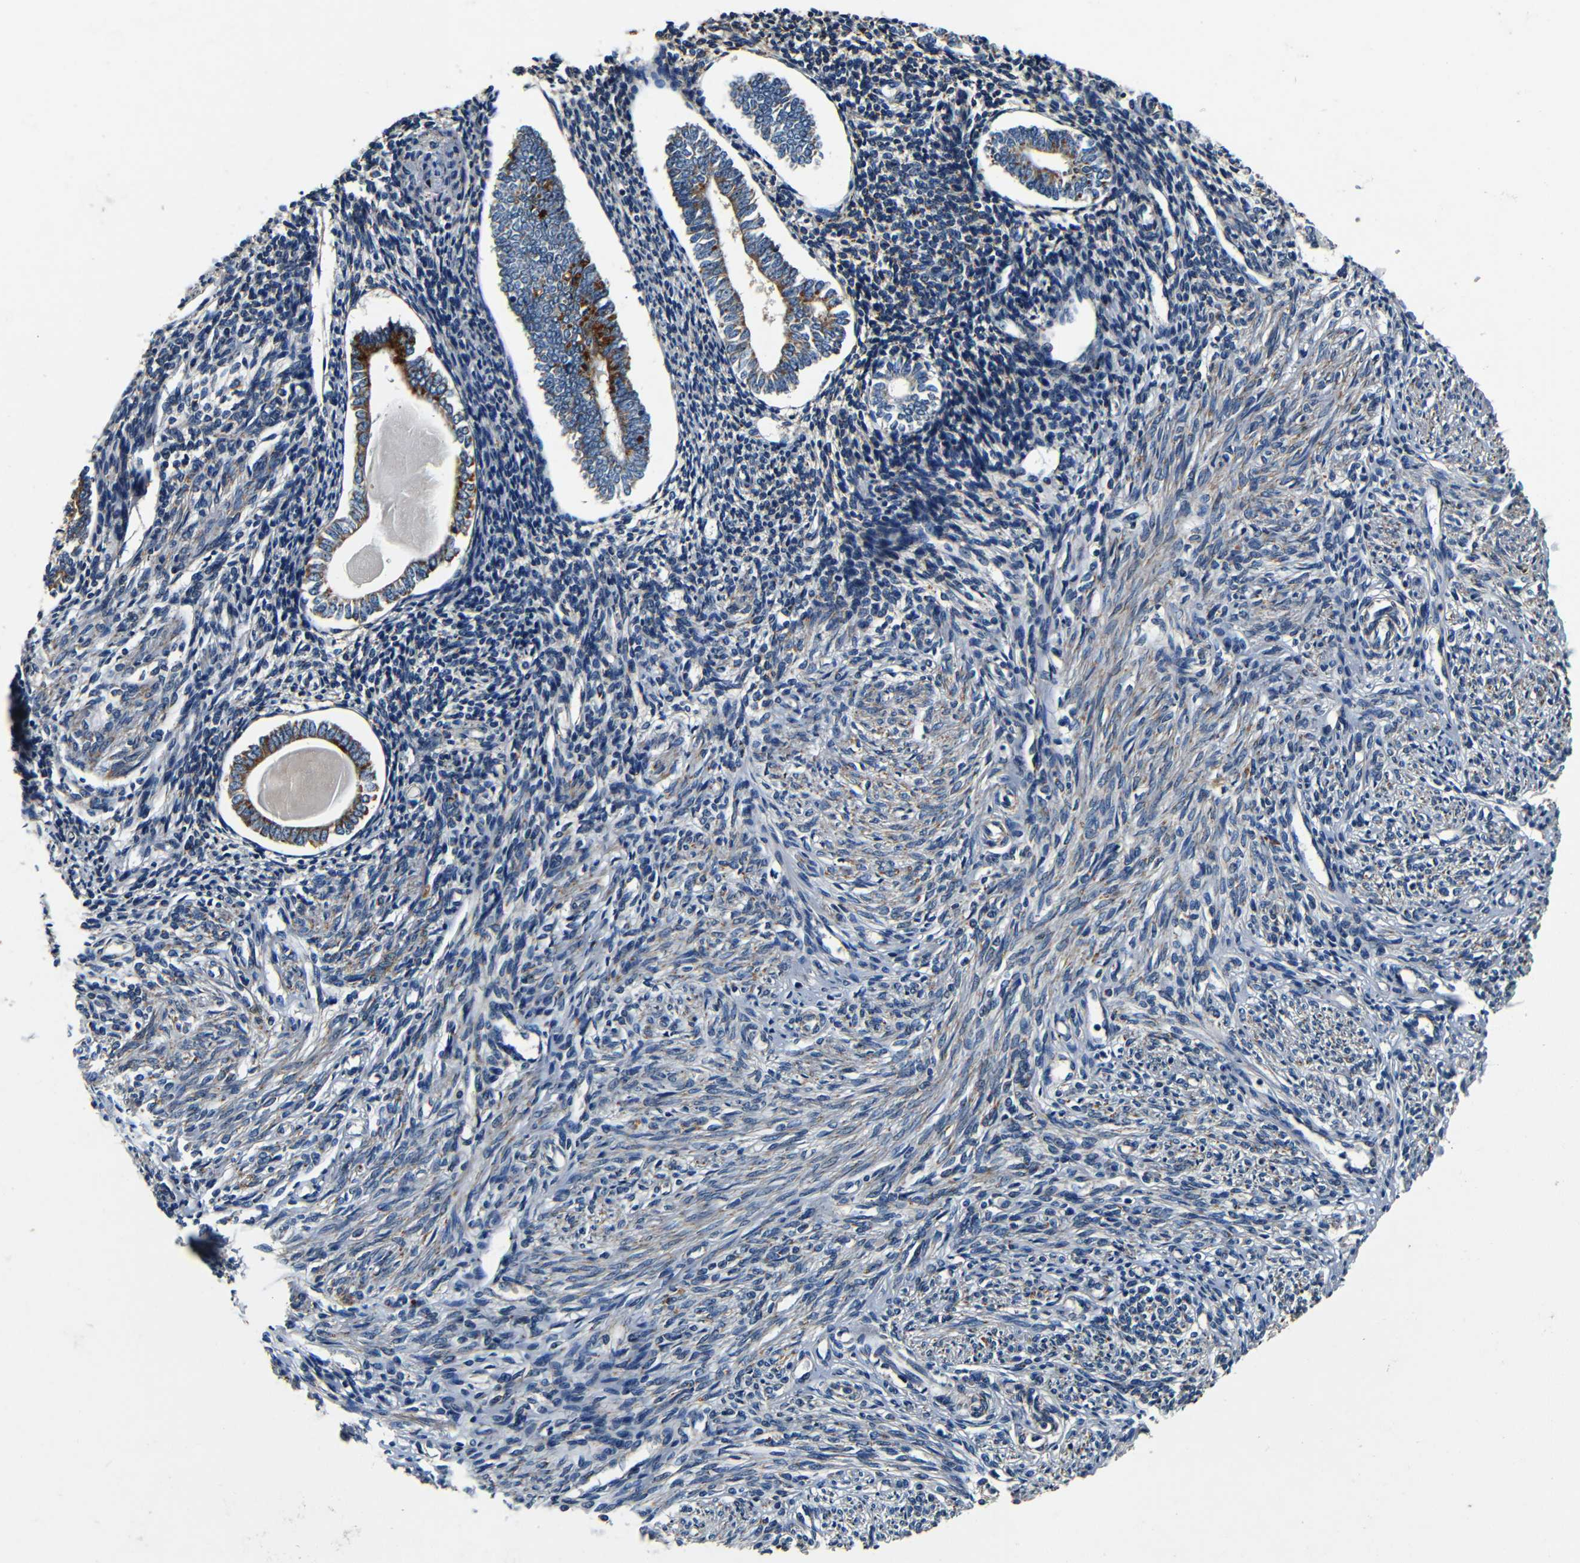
{"staining": {"intensity": "weak", "quantity": "<25%", "location": "cytoplasmic/membranous"}, "tissue": "endometrium", "cell_type": "Cells in endometrial stroma", "image_type": "normal", "snomed": [{"axis": "morphology", "description": "Normal tissue, NOS"}, {"axis": "topography", "description": "Endometrium"}], "caption": "The micrograph reveals no significant staining in cells in endometrial stroma of endometrium.", "gene": "MTX1", "patient": {"sex": "female", "age": 71}}